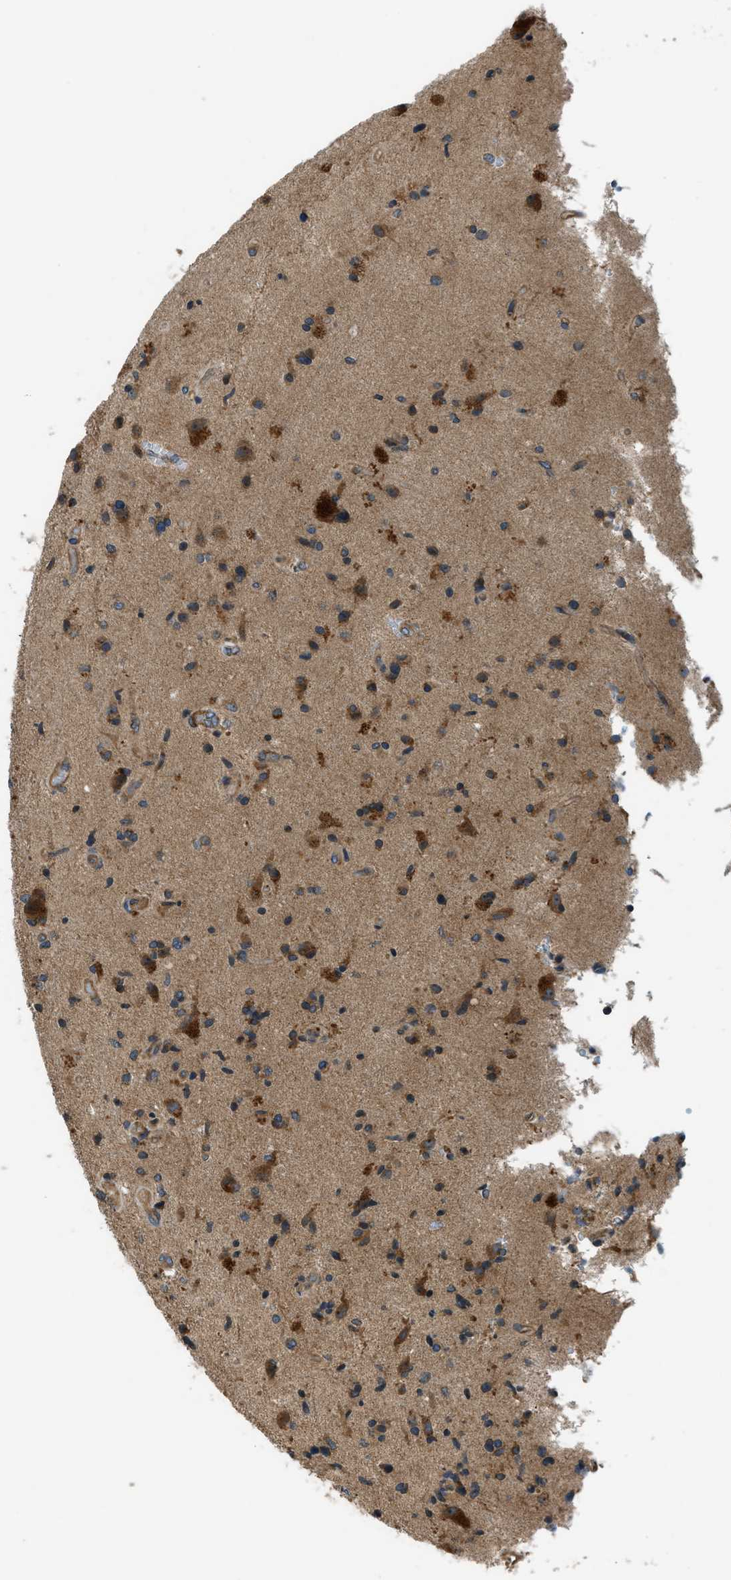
{"staining": {"intensity": "moderate", "quantity": ">75%", "location": "cytoplasmic/membranous"}, "tissue": "glioma", "cell_type": "Tumor cells", "image_type": "cancer", "snomed": [{"axis": "morphology", "description": "Glioma, malignant, High grade"}, {"axis": "topography", "description": "Brain"}], "caption": "An IHC photomicrograph of neoplastic tissue is shown. Protein staining in brown labels moderate cytoplasmic/membranous positivity in glioma within tumor cells. The staining was performed using DAB (3,3'-diaminobenzidine), with brown indicating positive protein expression. Nuclei are stained blue with hematoxylin.", "gene": "VEZT", "patient": {"sex": "male", "age": 72}}